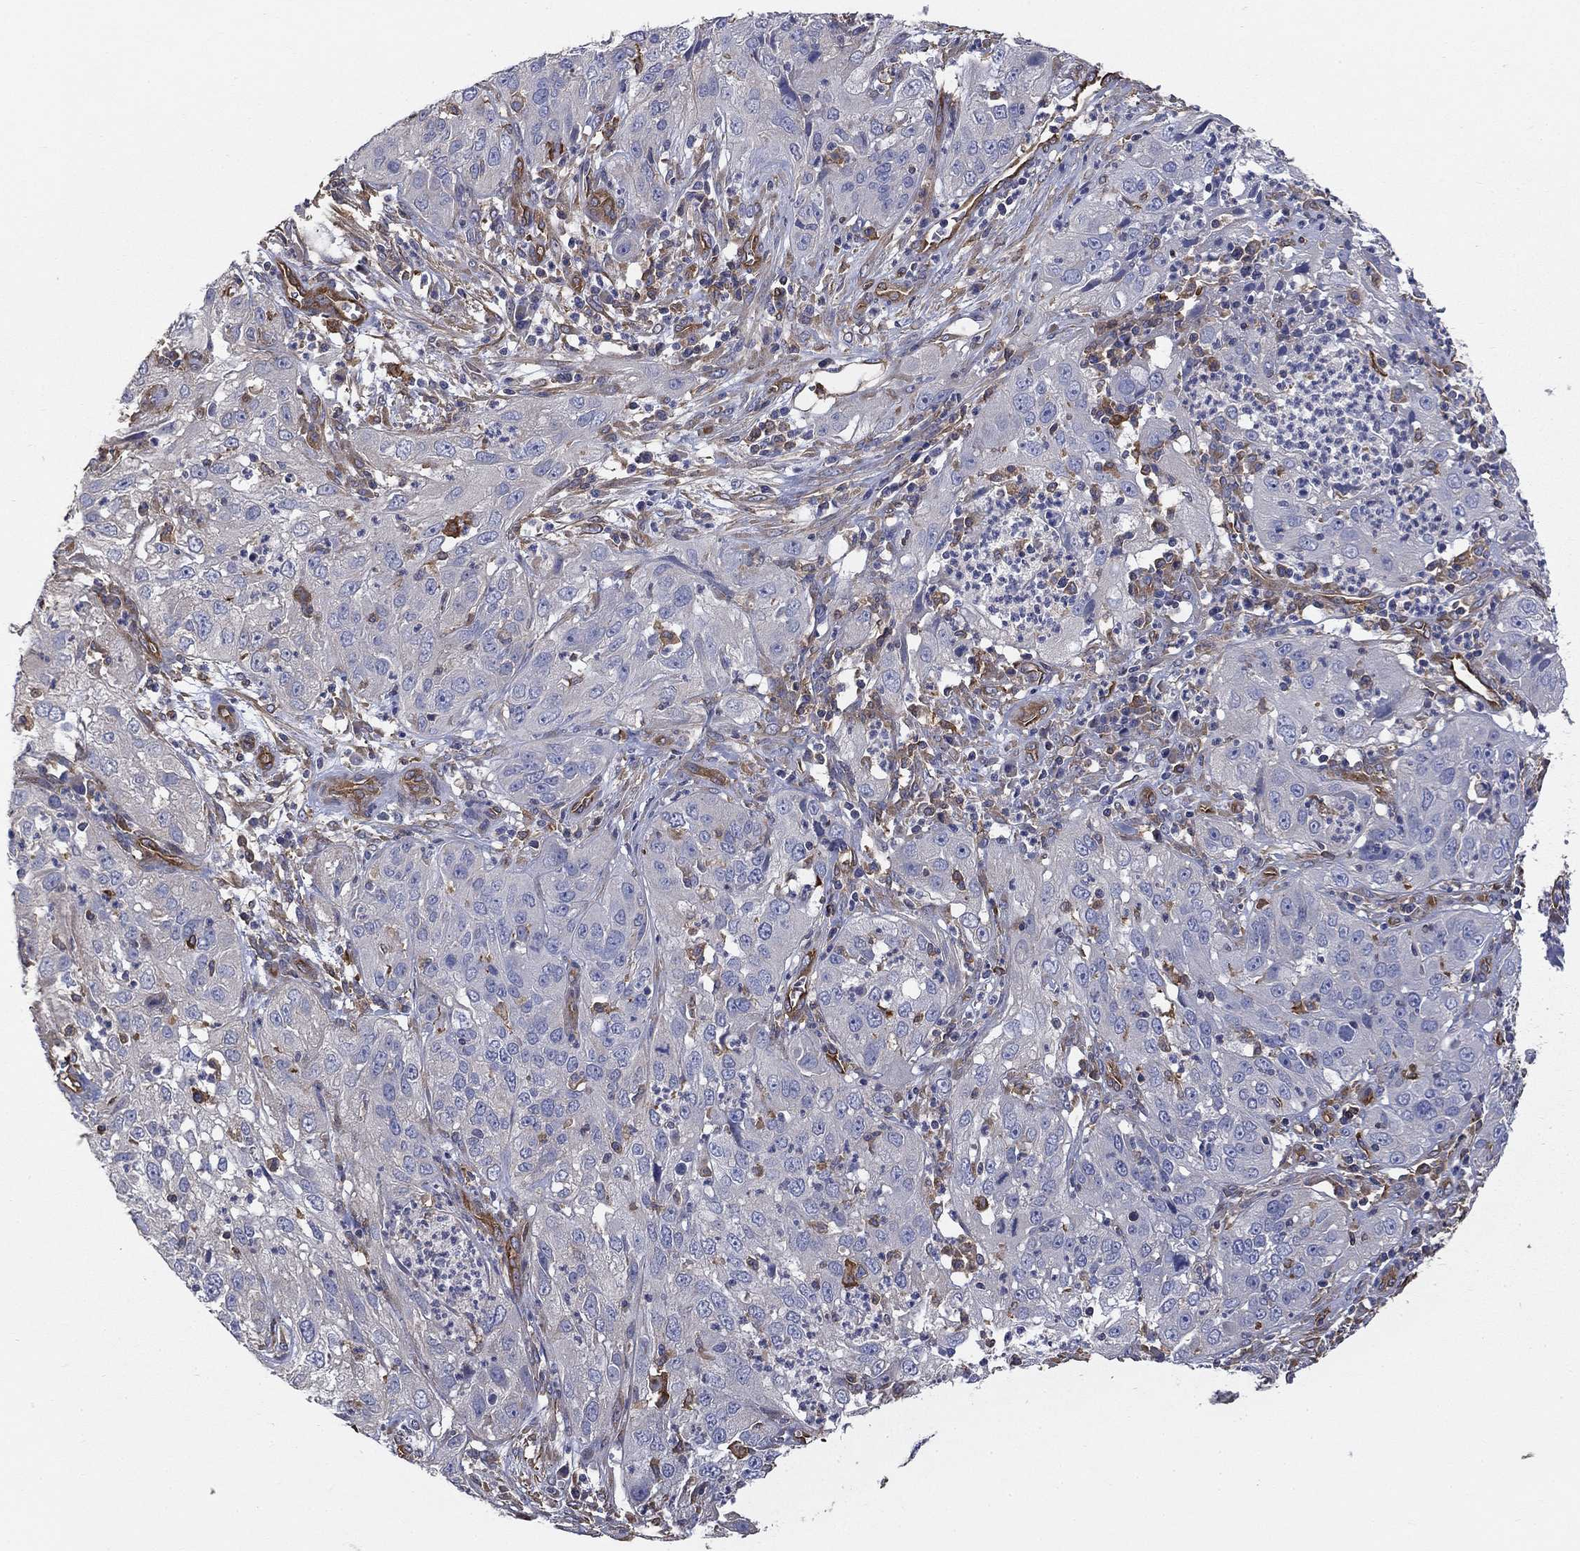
{"staining": {"intensity": "negative", "quantity": "none", "location": "none"}, "tissue": "cervical cancer", "cell_type": "Tumor cells", "image_type": "cancer", "snomed": [{"axis": "morphology", "description": "Squamous cell carcinoma, NOS"}, {"axis": "topography", "description": "Cervix"}], "caption": "Tumor cells are negative for brown protein staining in cervical cancer (squamous cell carcinoma).", "gene": "DPYSL2", "patient": {"sex": "female", "age": 32}}